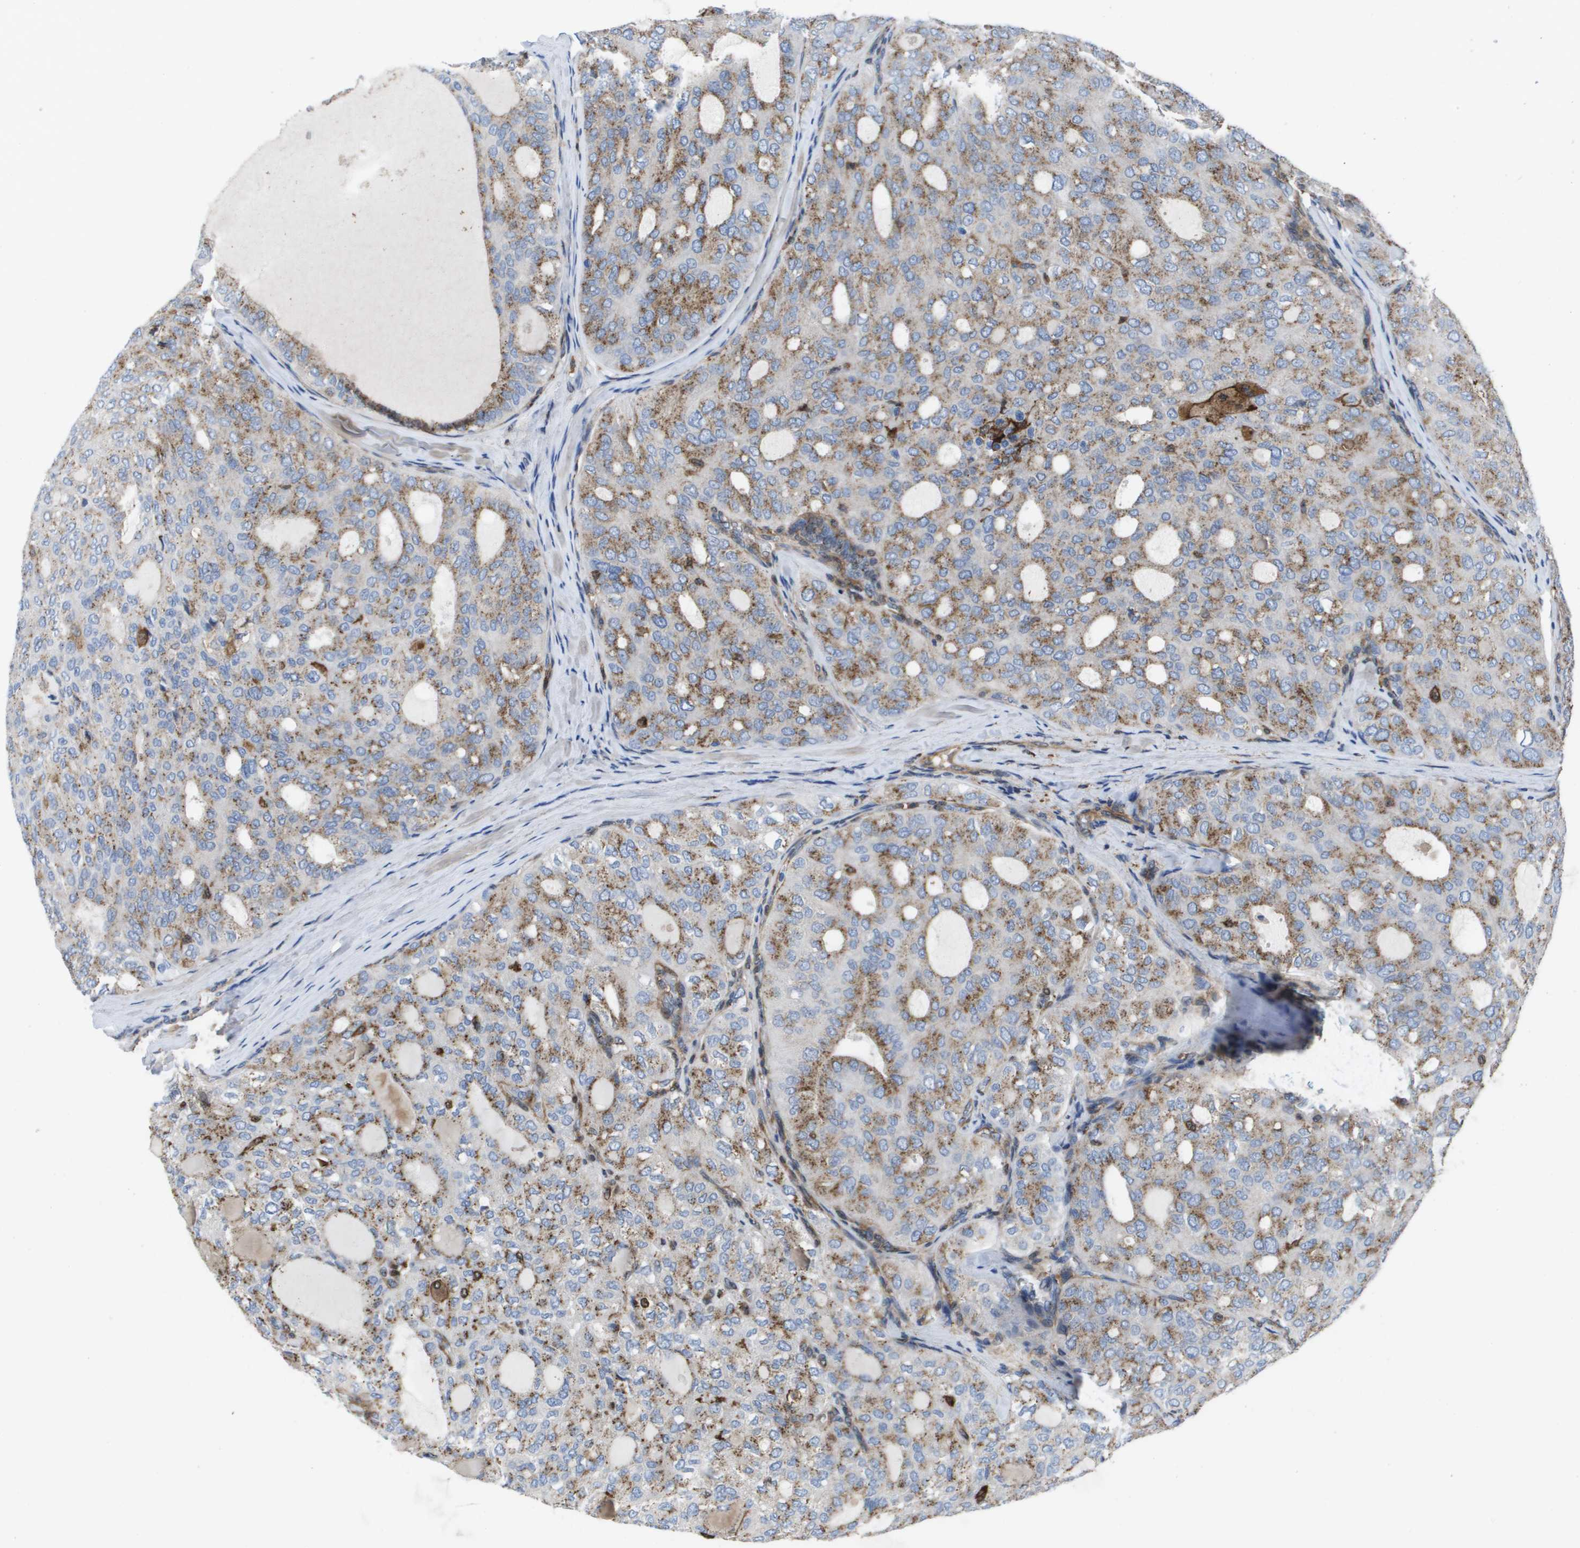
{"staining": {"intensity": "moderate", "quantity": ">75%", "location": "cytoplasmic/membranous"}, "tissue": "thyroid cancer", "cell_type": "Tumor cells", "image_type": "cancer", "snomed": [{"axis": "morphology", "description": "Follicular adenoma carcinoma, NOS"}, {"axis": "topography", "description": "Thyroid gland"}], "caption": "Immunohistochemistry image of human thyroid cancer stained for a protein (brown), which displays medium levels of moderate cytoplasmic/membranous staining in about >75% of tumor cells.", "gene": "SLC37A2", "patient": {"sex": "male", "age": 75}}